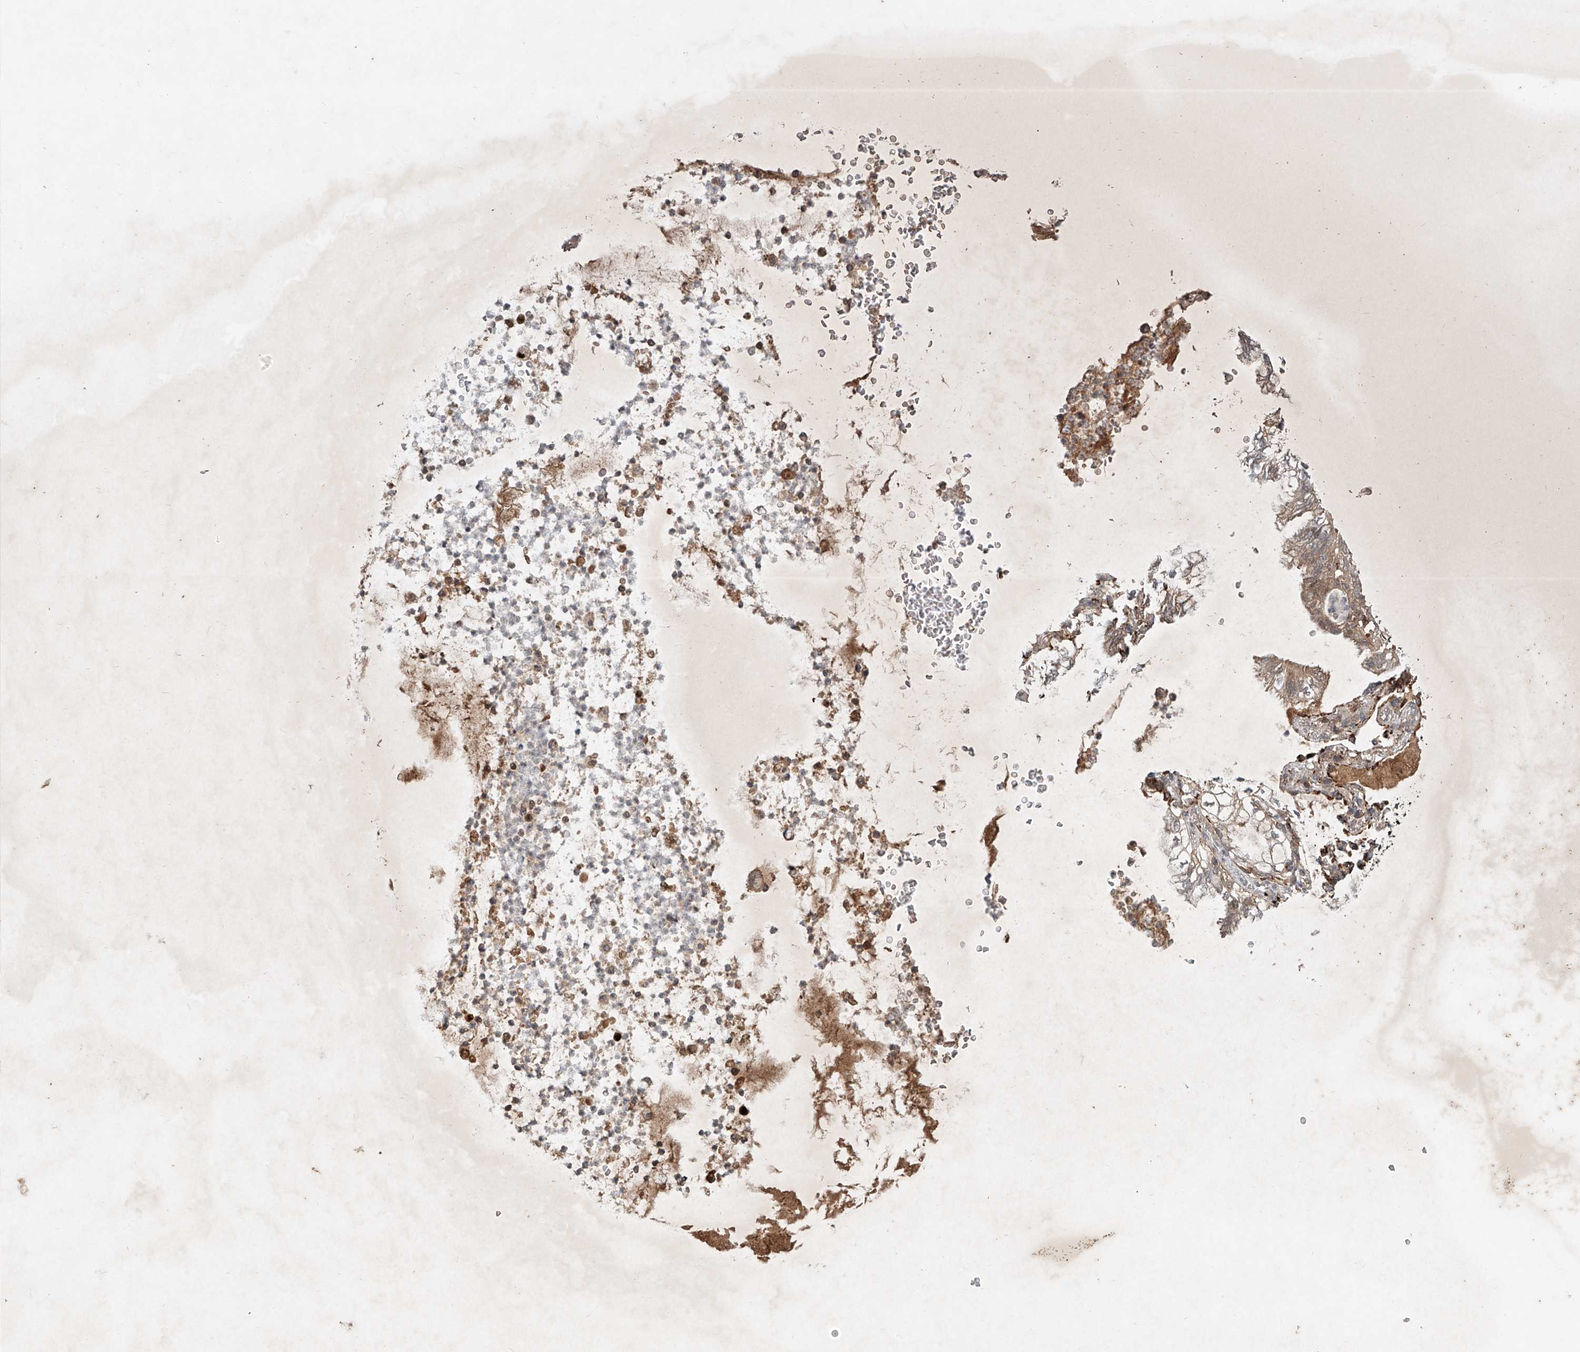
{"staining": {"intensity": "weak", "quantity": ">75%", "location": "cytoplasmic/membranous"}, "tissue": "lung cancer", "cell_type": "Tumor cells", "image_type": "cancer", "snomed": [{"axis": "morphology", "description": "Adenocarcinoma, NOS"}, {"axis": "topography", "description": "Lung"}], "caption": "This histopathology image demonstrates IHC staining of lung cancer (adenocarcinoma), with low weak cytoplasmic/membranous staining in about >75% of tumor cells.", "gene": "IER5", "patient": {"sex": "female", "age": 70}}